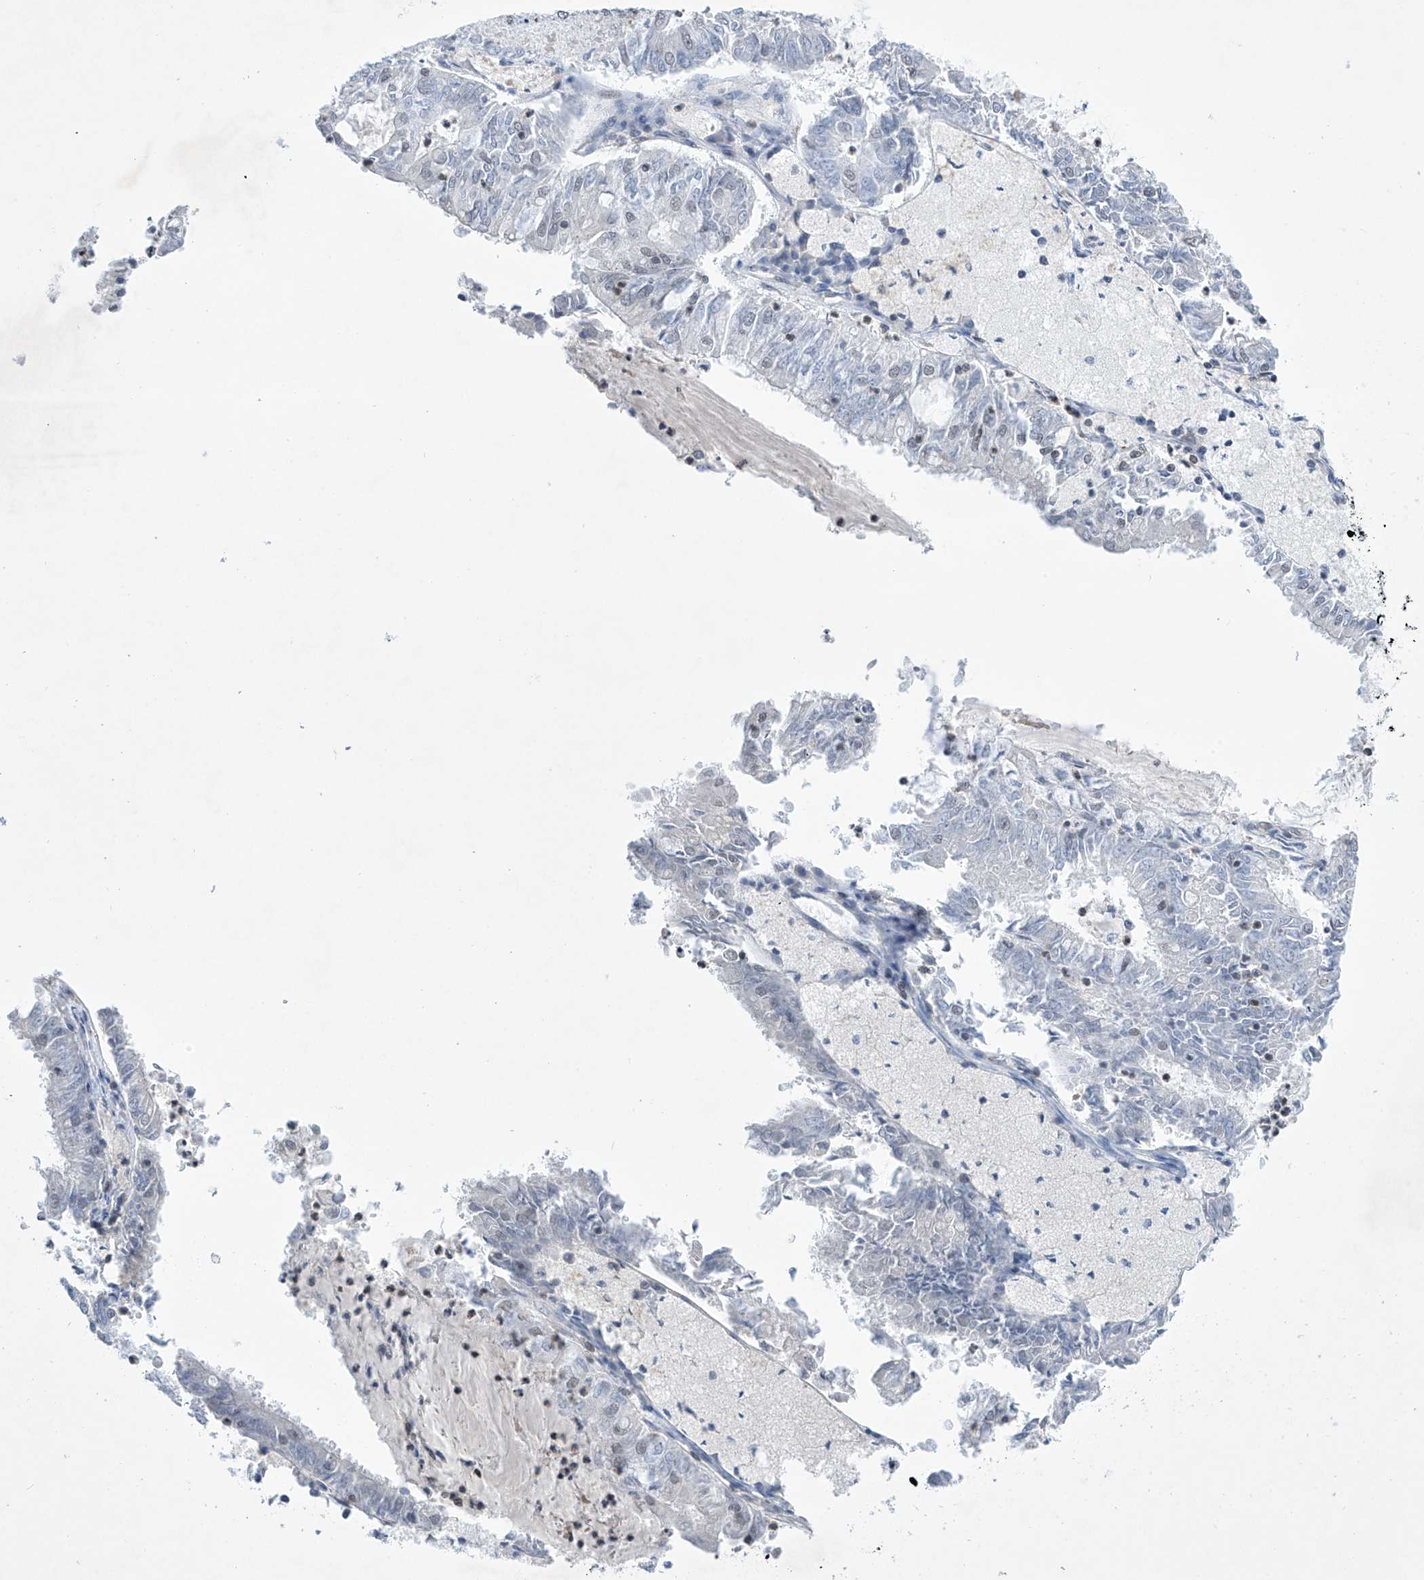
{"staining": {"intensity": "negative", "quantity": "none", "location": "none"}, "tissue": "endometrial cancer", "cell_type": "Tumor cells", "image_type": "cancer", "snomed": [{"axis": "morphology", "description": "Adenocarcinoma, NOS"}, {"axis": "topography", "description": "Endometrium"}], "caption": "Adenocarcinoma (endometrial) was stained to show a protein in brown. There is no significant positivity in tumor cells.", "gene": "MSL3", "patient": {"sex": "female", "age": 57}}